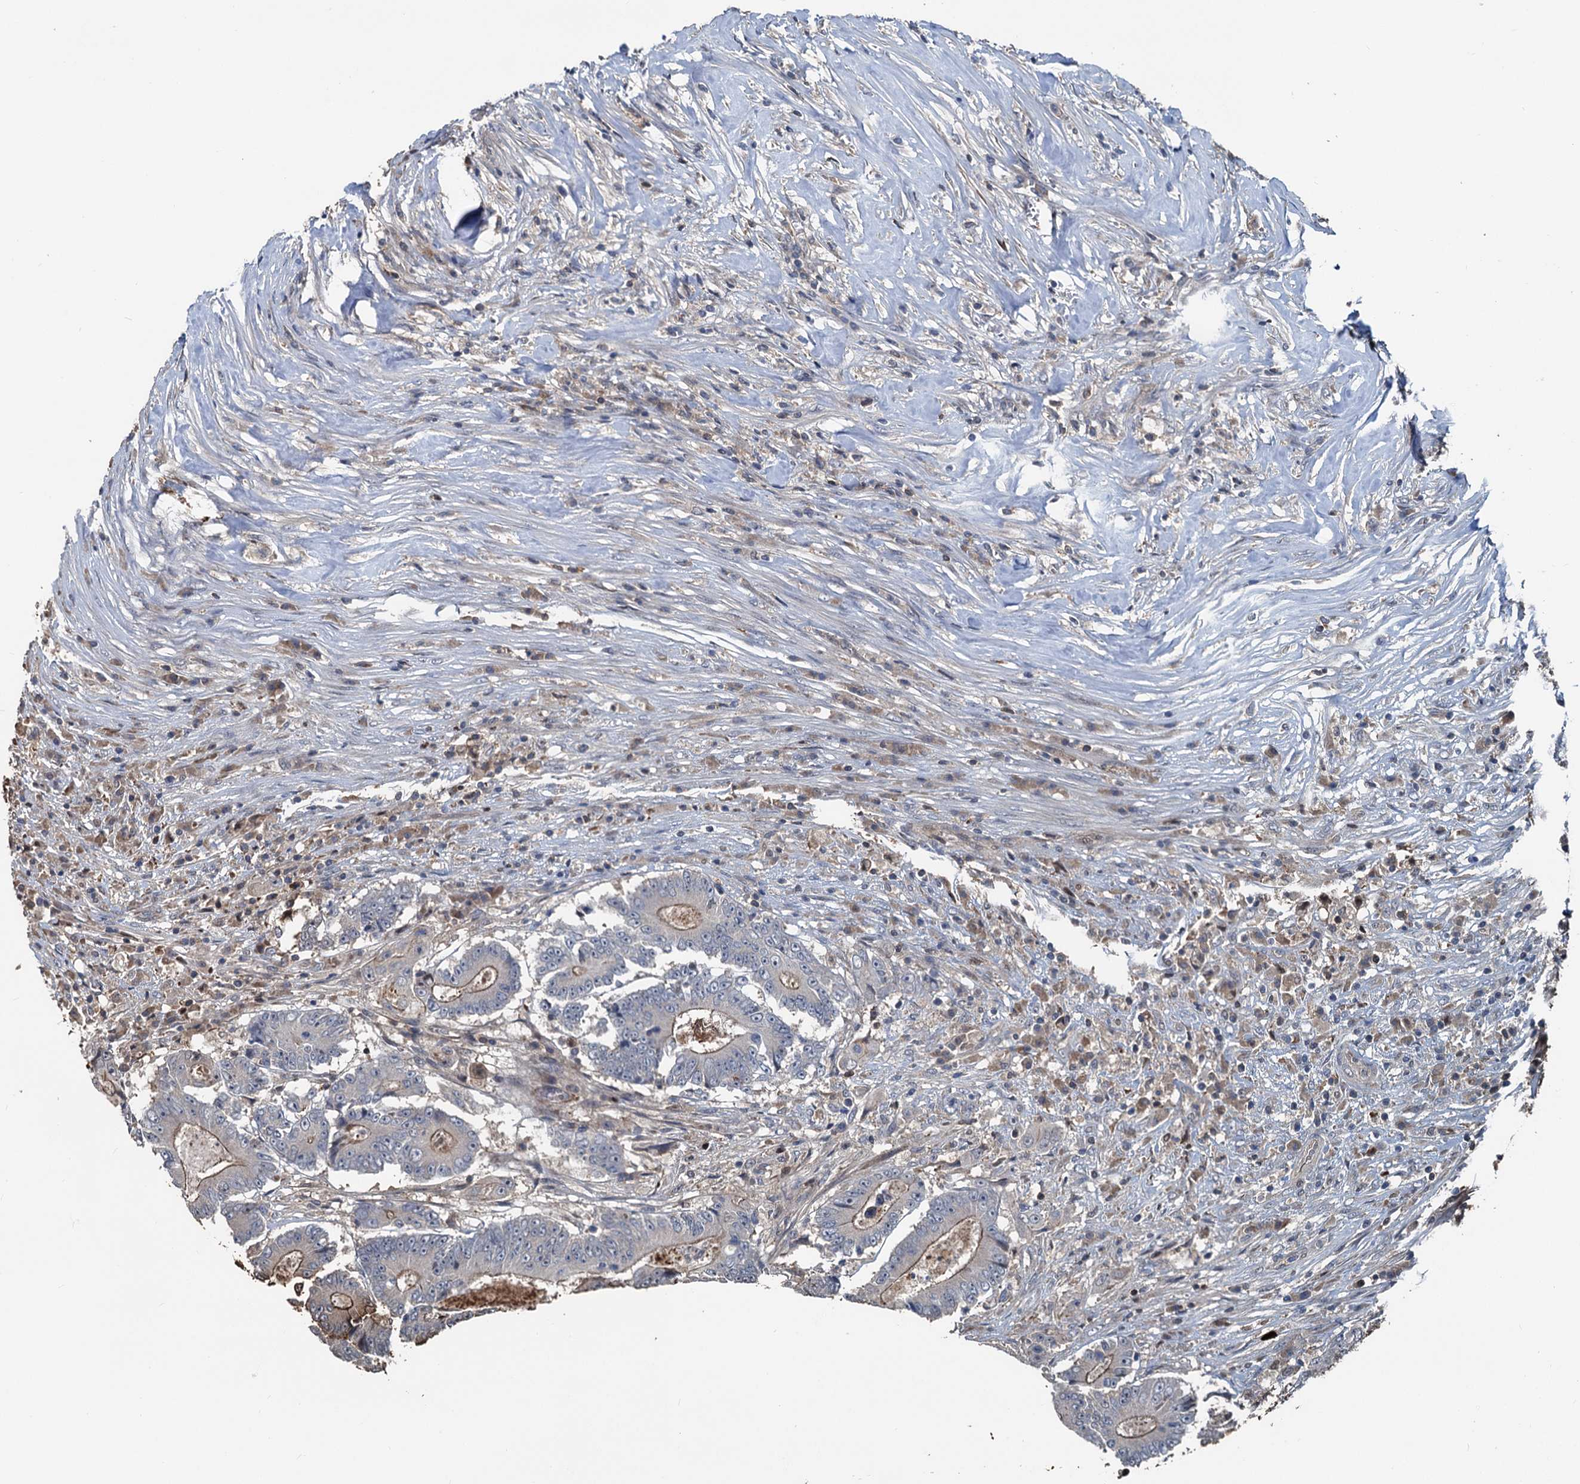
{"staining": {"intensity": "moderate", "quantity": "25%-75%", "location": "cytoplasmic/membranous"}, "tissue": "colorectal cancer", "cell_type": "Tumor cells", "image_type": "cancer", "snomed": [{"axis": "morphology", "description": "Adenocarcinoma, NOS"}, {"axis": "topography", "description": "Colon"}], "caption": "An image of colorectal adenocarcinoma stained for a protein demonstrates moderate cytoplasmic/membranous brown staining in tumor cells. (DAB = brown stain, brightfield microscopy at high magnification).", "gene": "TEDC1", "patient": {"sex": "male", "age": 83}}